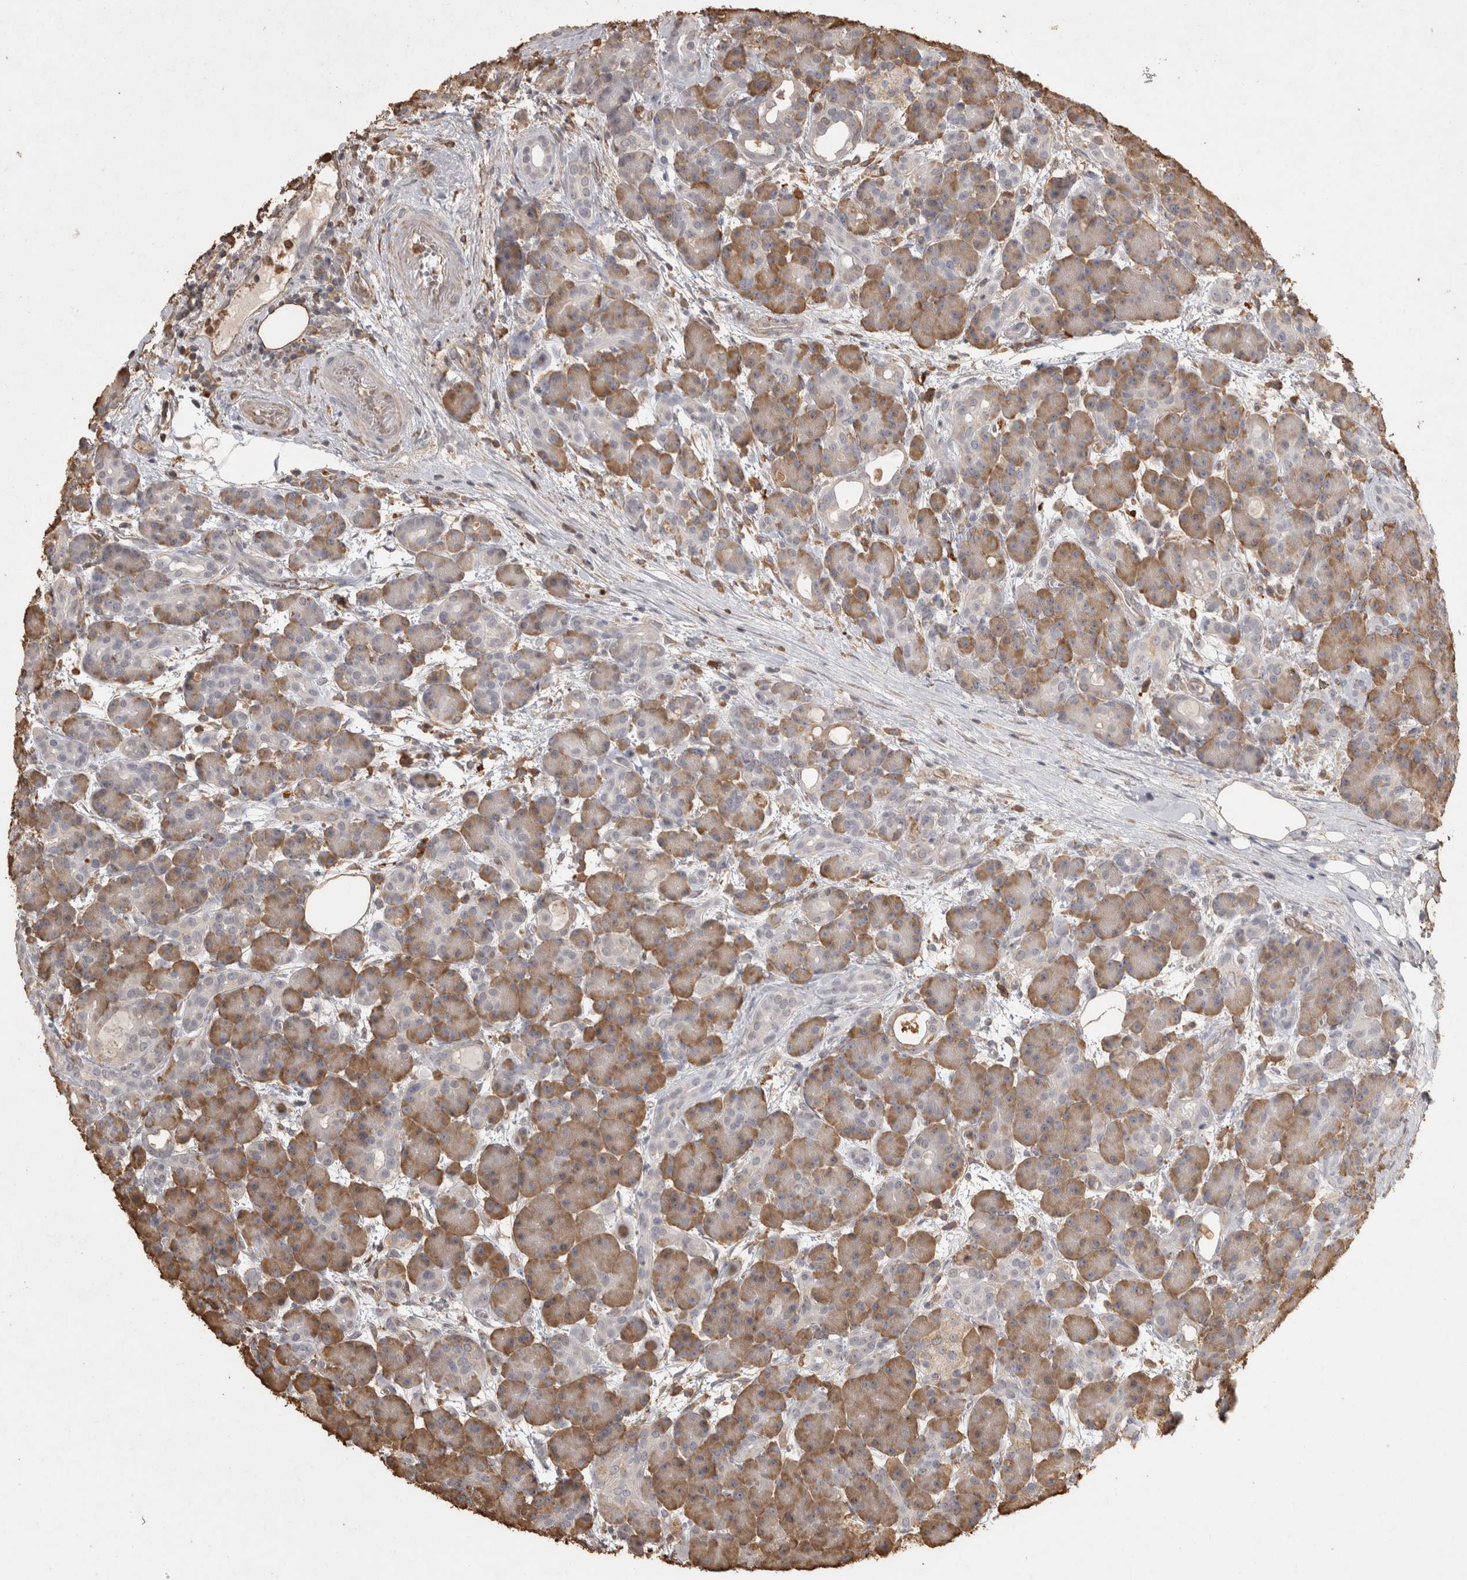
{"staining": {"intensity": "moderate", "quantity": "25%-75%", "location": "cytoplasmic/membranous"}, "tissue": "pancreas", "cell_type": "Exocrine glandular cells", "image_type": "normal", "snomed": [{"axis": "morphology", "description": "Normal tissue, NOS"}, {"axis": "topography", "description": "Pancreas"}], "caption": "Immunohistochemistry photomicrograph of unremarkable pancreas: human pancreas stained using immunohistochemistry (IHC) displays medium levels of moderate protein expression localized specifically in the cytoplasmic/membranous of exocrine glandular cells, appearing as a cytoplasmic/membranous brown color.", "gene": "REPS2", "patient": {"sex": "male", "age": 63}}